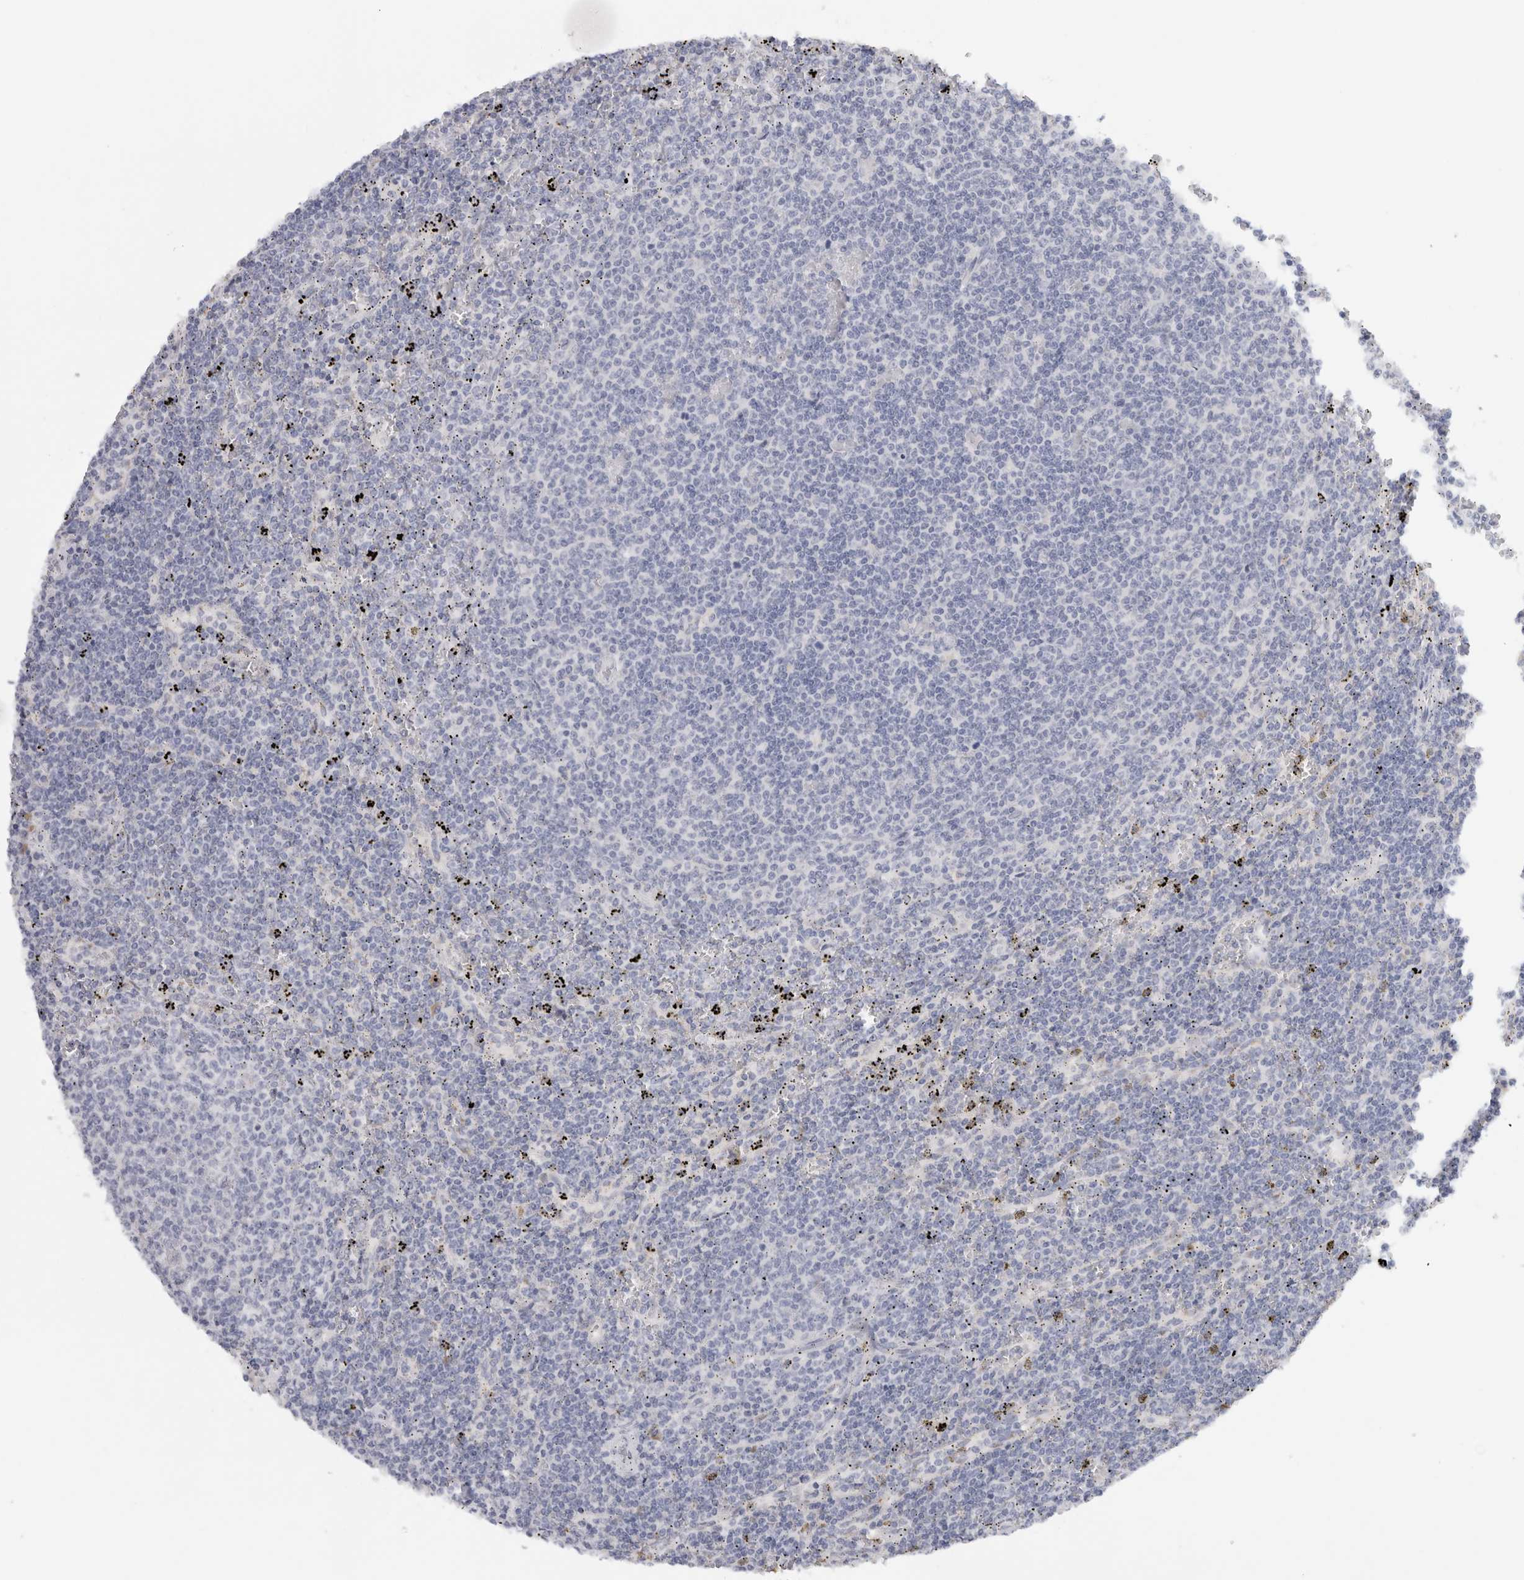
{"staining": {"intensity": "negative", "quantity": "none", "location": "none"}, "tissue": "lymphoma", "cell_type": "Tumor cells", "image_type": "cancer", "snomed": [{"axis": "morphology", "description": "Malignant lymphoma, non-Hodgkin's type, Low grade"}, {"axis": "topography", "description": "Spleen"}], "caption": "The histopathology image displays no staining of tumor cells in lymphoma. (DAB (3,3'-diaminobenzidine) IHC with hematoxylin counter stain).", "gene": "STK31", "patient": {"sex": "female", "age": 50}}